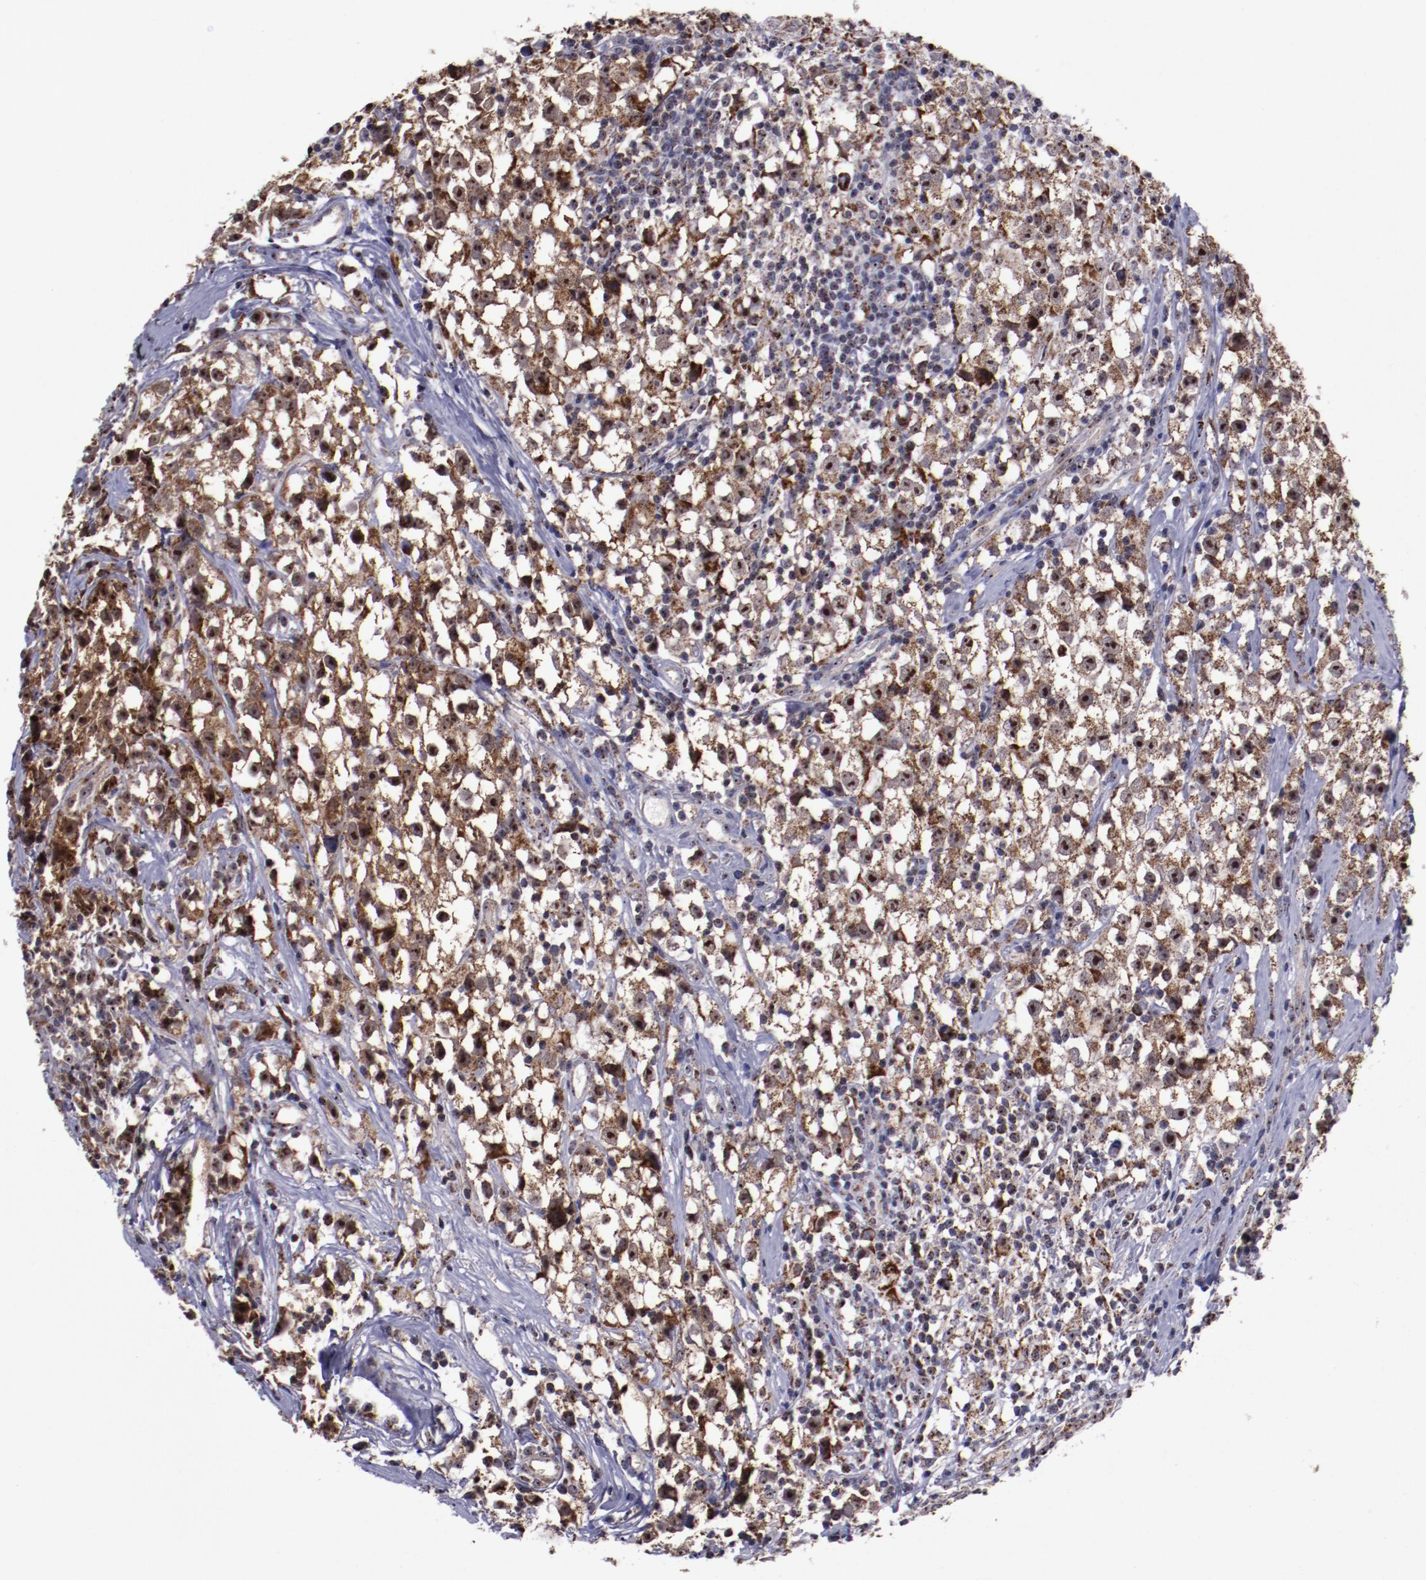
{"staining": {"intensity": "moderate", "quantity": ">75%", "location": "cytoplasmic/membranous,nuclear"}, "tissue": "testis cancer", "cell_type": "Tumor cells", "image_type": "cancer", "snomed": [{"axis": "morphology", "description": "Seminoma, NOS"}, {"axis": "topography", "description": "Testis"}], "caption": "Tumor cells show medium levels of moderate cytoplasmic/membranous and nuclear positivity in about >75% of cells in human testis cancer. The protein is shown in brown color, while the nuclei are stained blue.", "gene": "LONP1", "patient": {"sex": "male", "age": 35}}